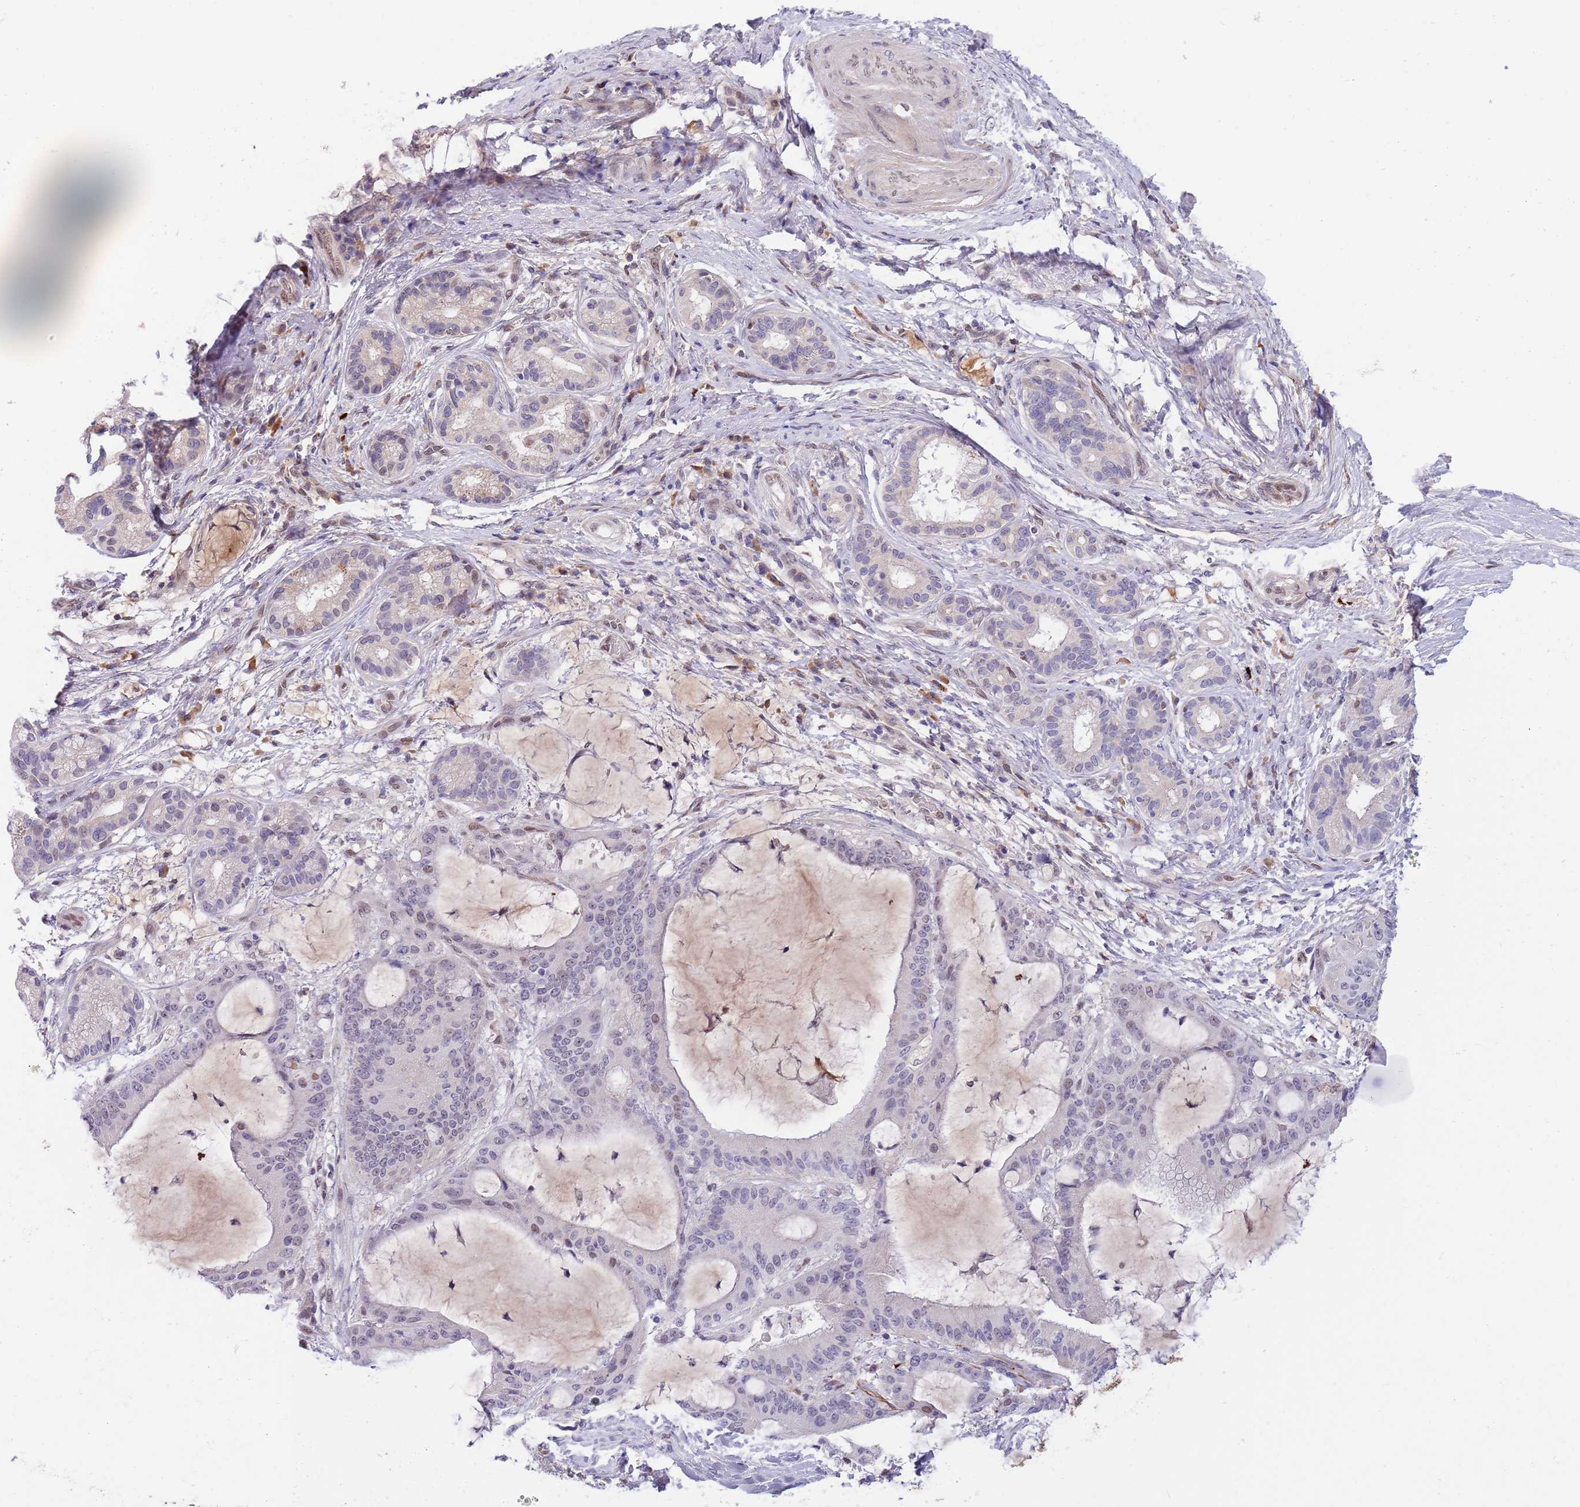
{"staining": {"intensity": "weak", "quantity": "<25%", "location": "nuclear"}, "tissue": "liver cancer", "cell_type": "Tumor cells", "image_type": "cancer", "snomed": [{"axis": "morphology", "description": "Normal tissue, NOS"}, {"axis": "morphology", "description": "Cholangiocarcinoma"}, {"axis": "topography", "description": "Liver"}, {"axis": "topography", "description": "Peripheral nerve tissue"}], "caption": "IHC image of neoplastic tissue: liver cholangiocarcinoma stained with DAB (3,3'-diaminobenzidine) demonstrates no significant protein positivity in tumor cells.", "gene": "NLRP6", "patient": {"sex": "female", "age": 73}}